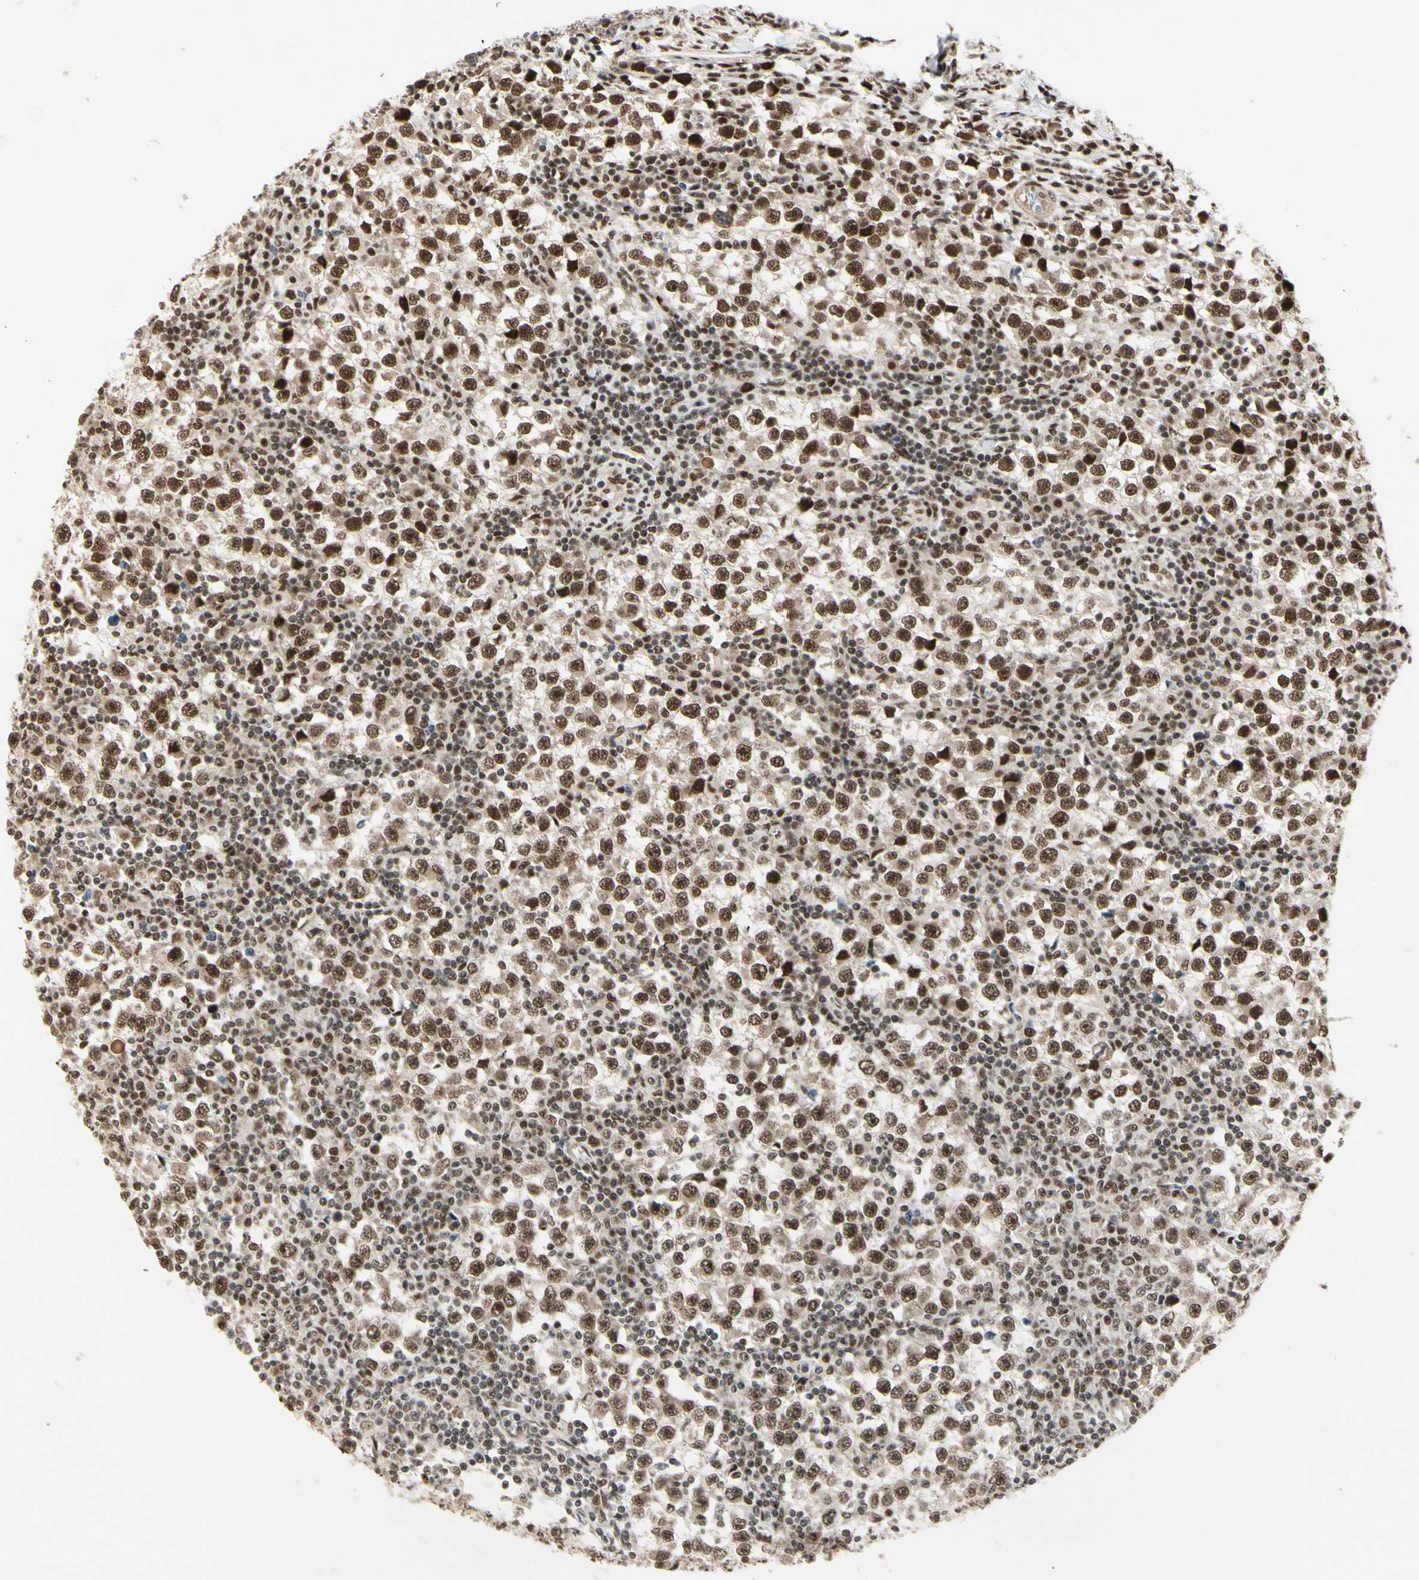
{"staining": {"intensity": "moderate", "quantity": ">75%", "location": "nuclear"}, "tissue": "testis cancer", "cell_type": "Tumor cells", "image_type": "cancer", "snomed": [{"axis": "morphology", "description": "Seminoma, NOS"}, {"axis": "topography", "description": "Testis"}], "caption": "Immunohistochemistry micrograph of neoplastic tissue: human testis cancer (seminoma) stained using IHC demonstrates medium levels of moderate protein expression localized specifically in the nuclear of tumor cells, appearing as a nuclear brown color.", "gene": "CHAMP1", "patient": {"sex": "male", "age": 65}}